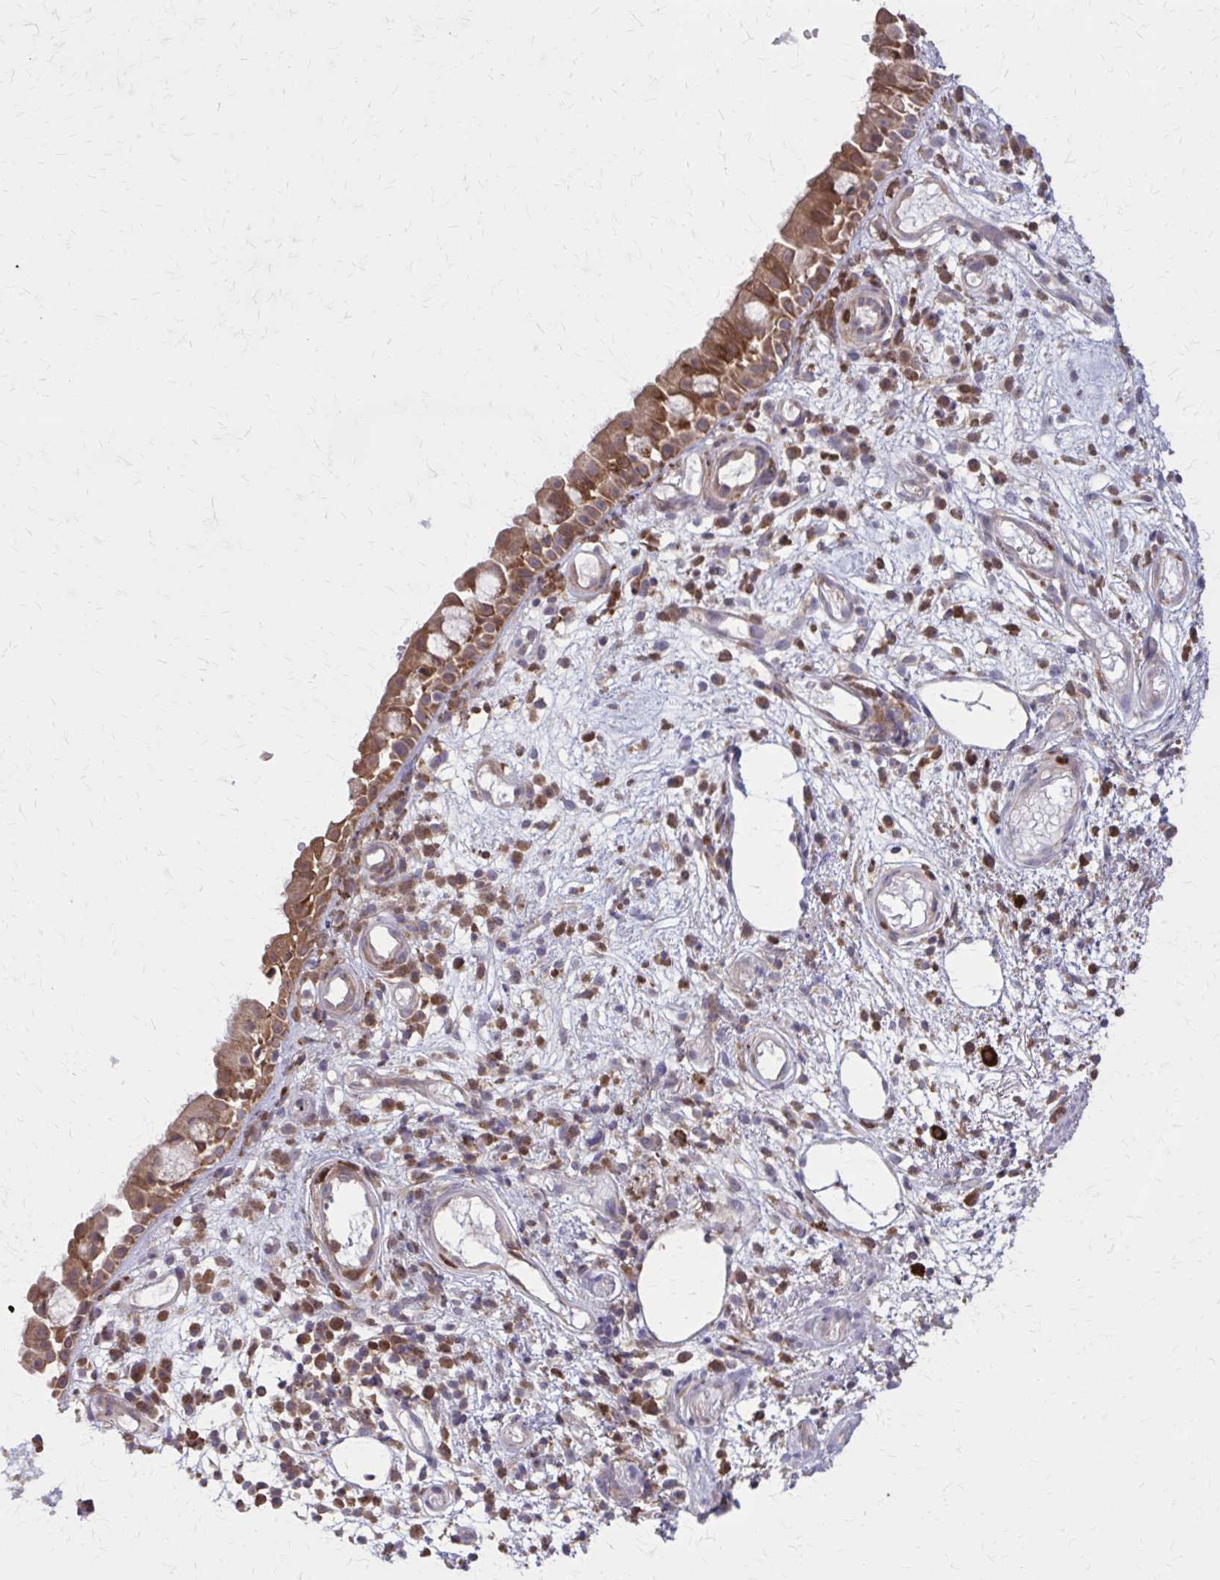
{"staining": {"intensity": "moderate", "quantity": ">75%", "location": "cytoplasmic/membranous"}, "tissue": "nasopharynx", "cell_type": "Respiratory epithelial cells", "image_type": "normal", "snomed": [{"axis": "morphology", "description": "Normal tissue, NOS"}, {"axis": "morphology", "description": "Inflammation, NOS"}, {"axis": "topography", "description": "Nasopharynx"}], "caption": "Immunohistochemical staining of normal nasopharynx reveals >75% levels of moderate cytoplasmic/membranous protein expression in about >75% of respiratory epithelial cells. Immunohistochemistry stains the protein in brown and the nuclei are stained blue.", "gene": "NRBF2", "patient": {"sex": "male", "age": 54}}